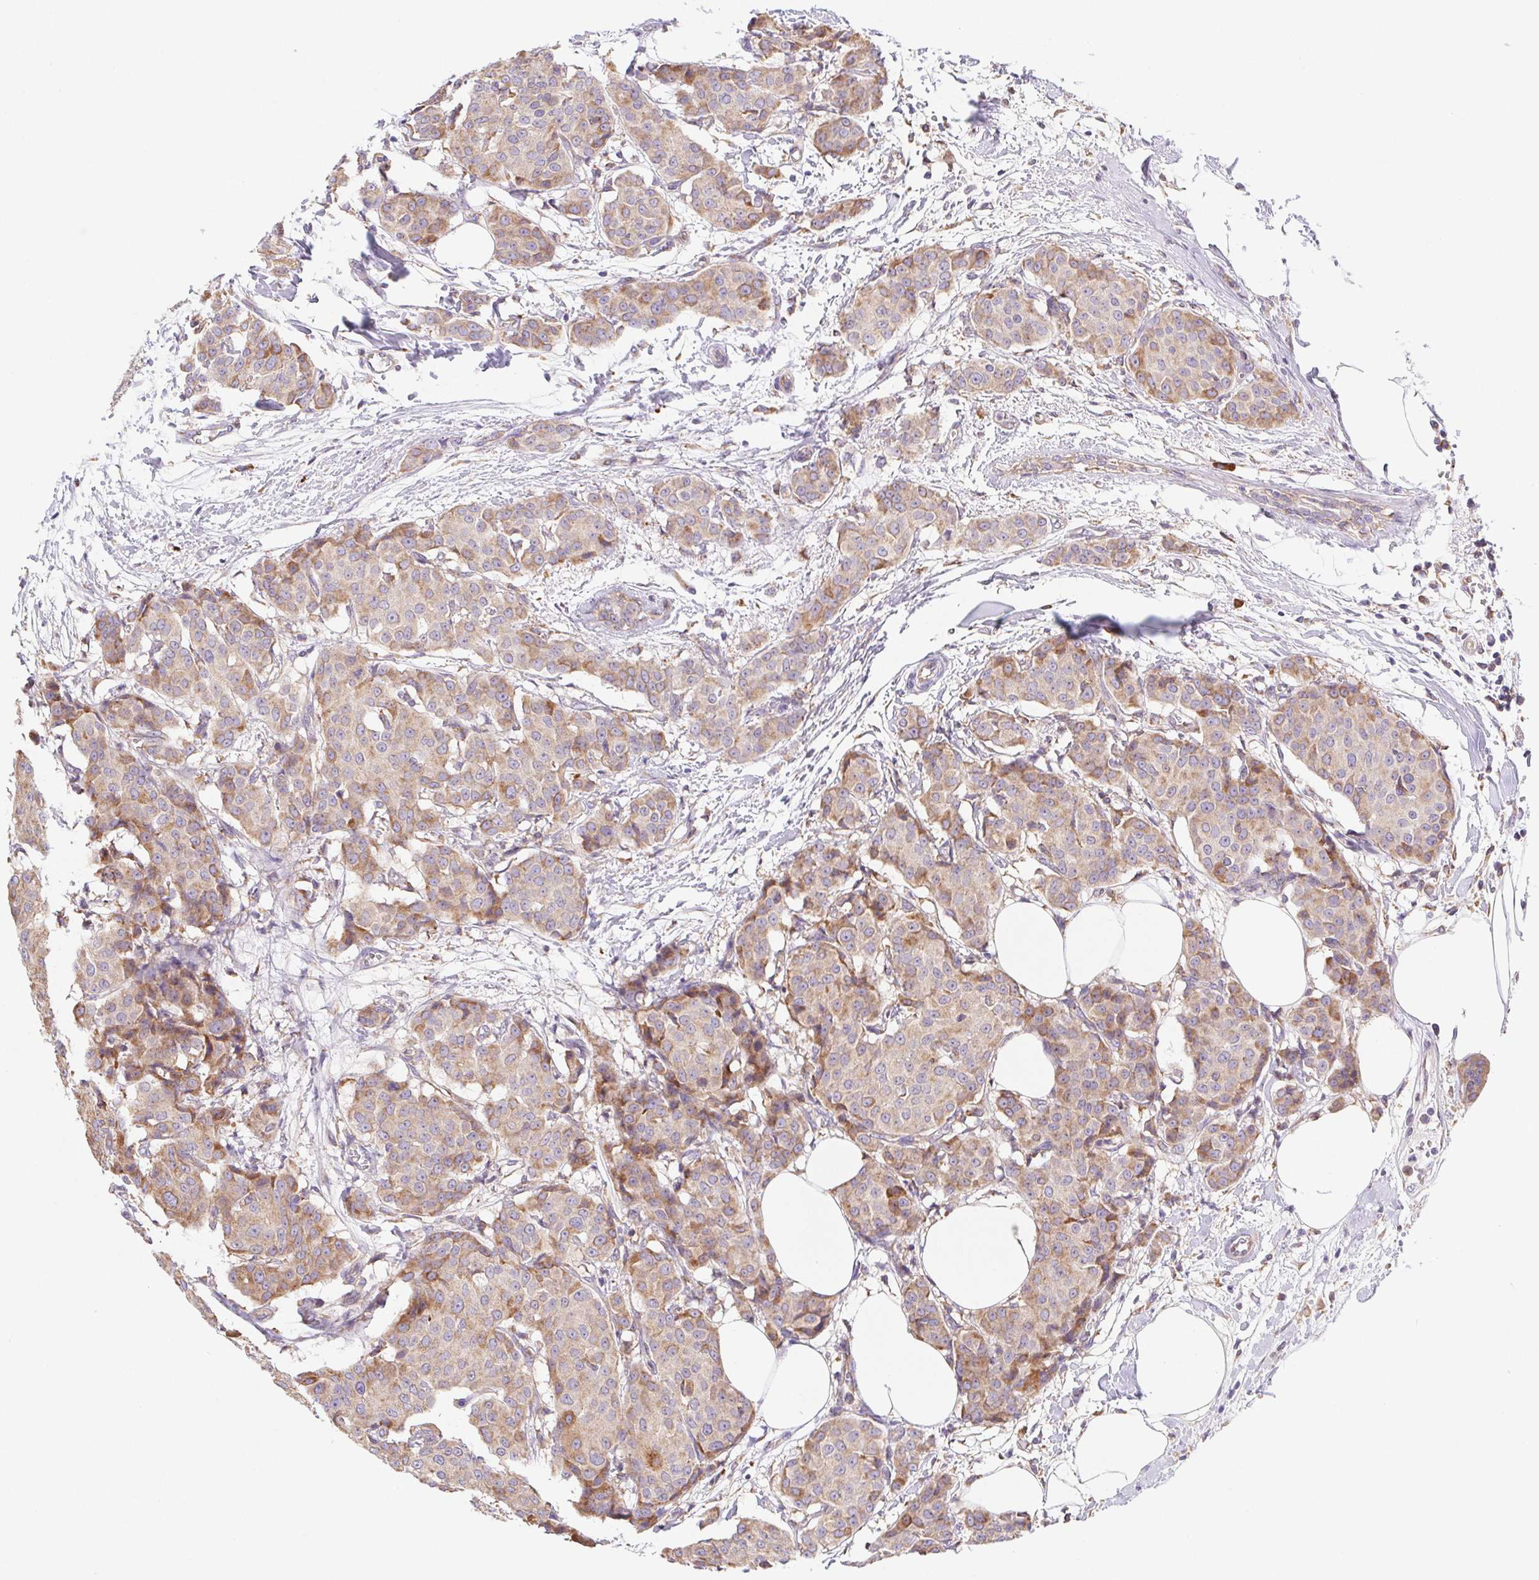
{"staining": {"intensity": "moderate", "quantity": ">75%", "location": "cytoplasmic/membranous"}, "tissue": "breast cancer", "cell_type": "Tumor cells", "image_type": "cancer", "snomed": [{"axis": "morphology", "description": "Duct carcinoma"}, {"axis": "topography", "description": "Breast"}], "caption": "This image demonstrates immunohistochemistry staining of breast cancer (infiltrating ductal carcinoma), with medium moderate cytoplasmic/membranous expression in about >75% of tumor cells.", "gene": "ADAM8", "patient": {"sex": "female", "age": 91}}